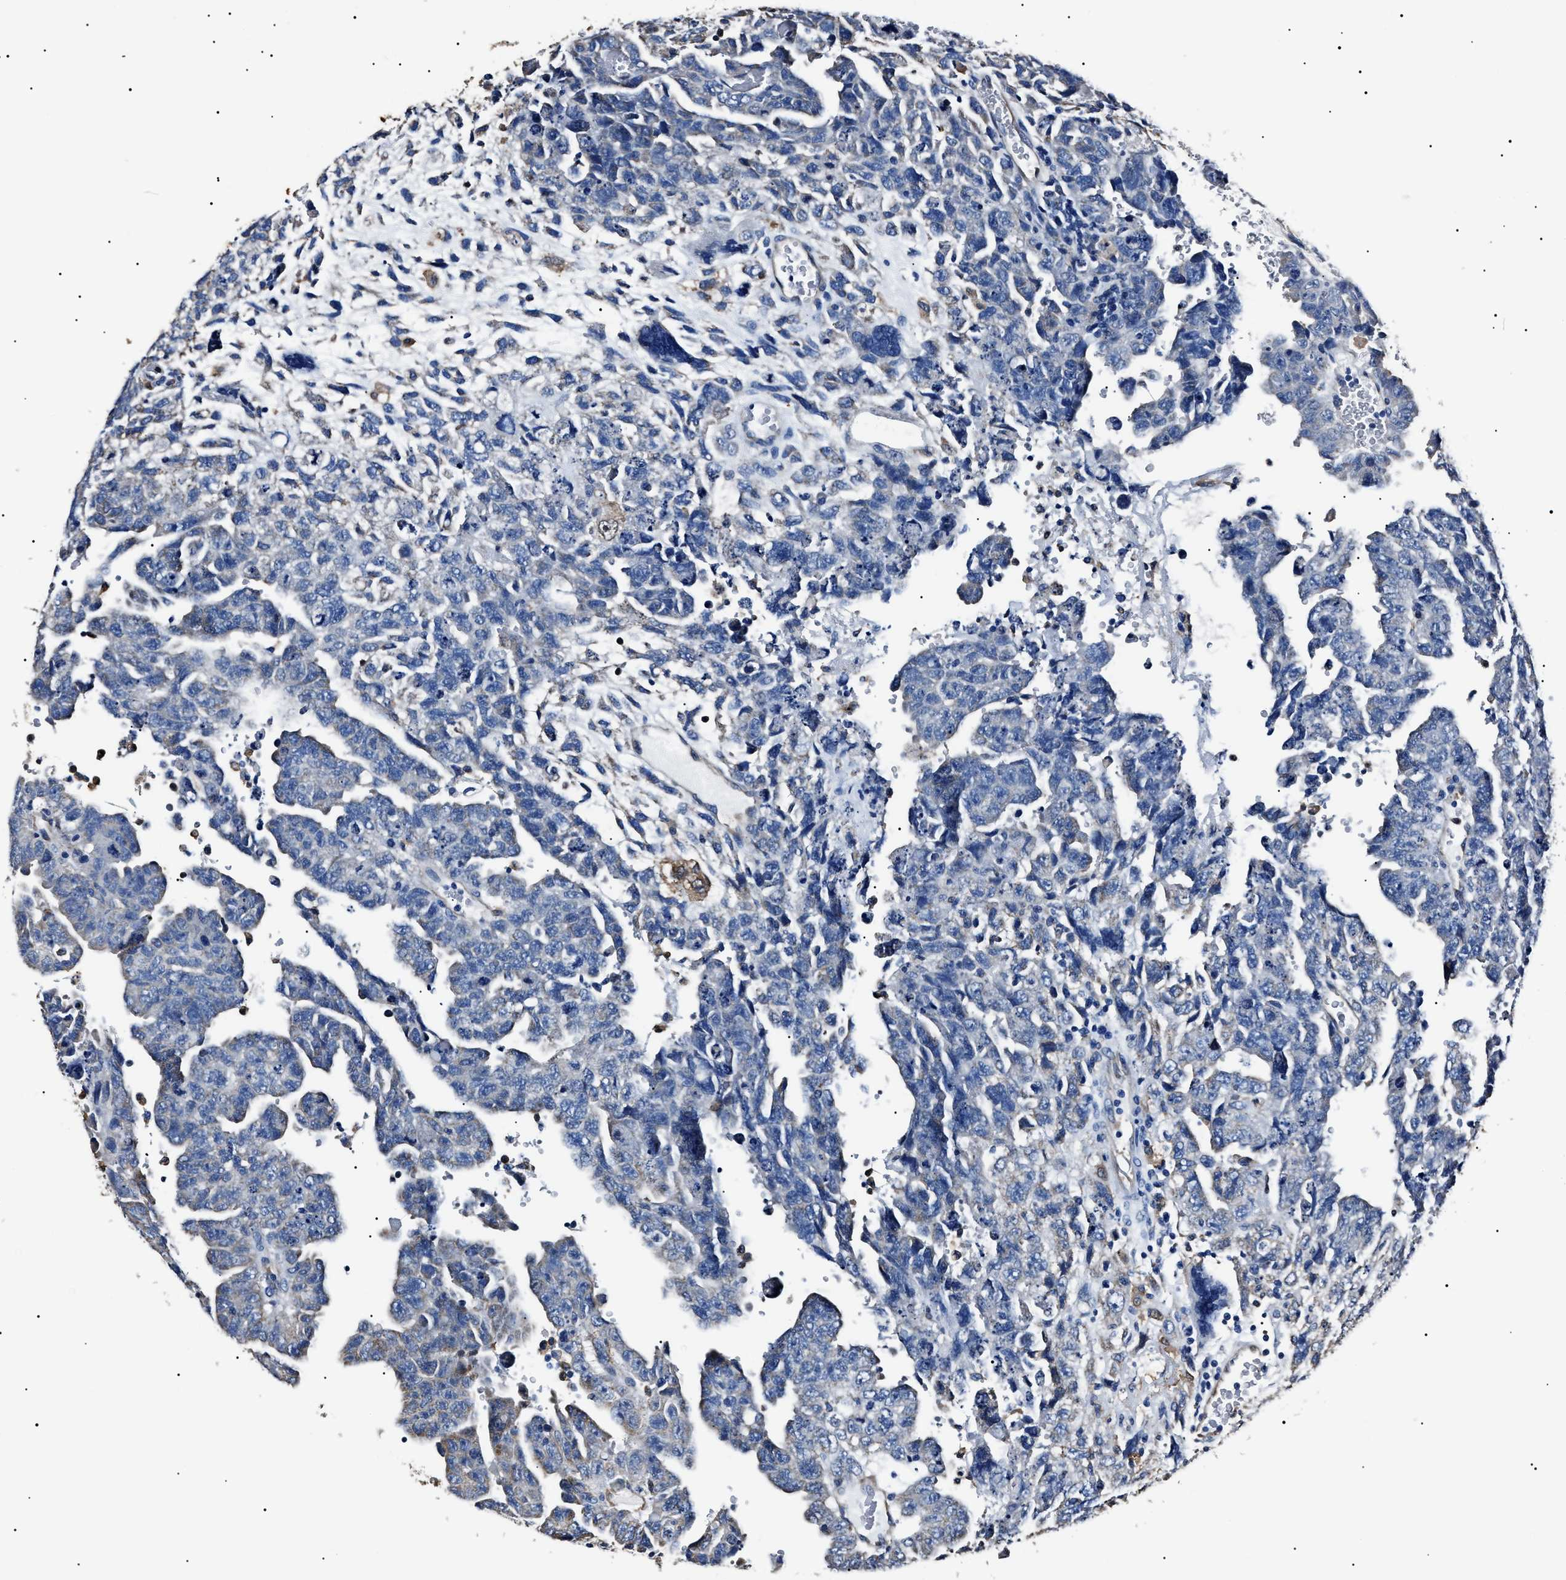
{"staining": {"intensity": "negative", "quantity": "none", "location": "none"}, "tissue": "testis cancer", "cell_type": "Tumor cells", "image_type": "cancer", "snomed": [{"axis": "morphology", "description": "Carcinoma, Embryonal, NOS"}, {"axis": "topography", "description": "Testis"}], "caption": "Tumor cells show no significant protein positivity in embryonal carcinoma (testis).", "gene": "ALDH1A1", "patient": {"sex": "male", "age": 28}}